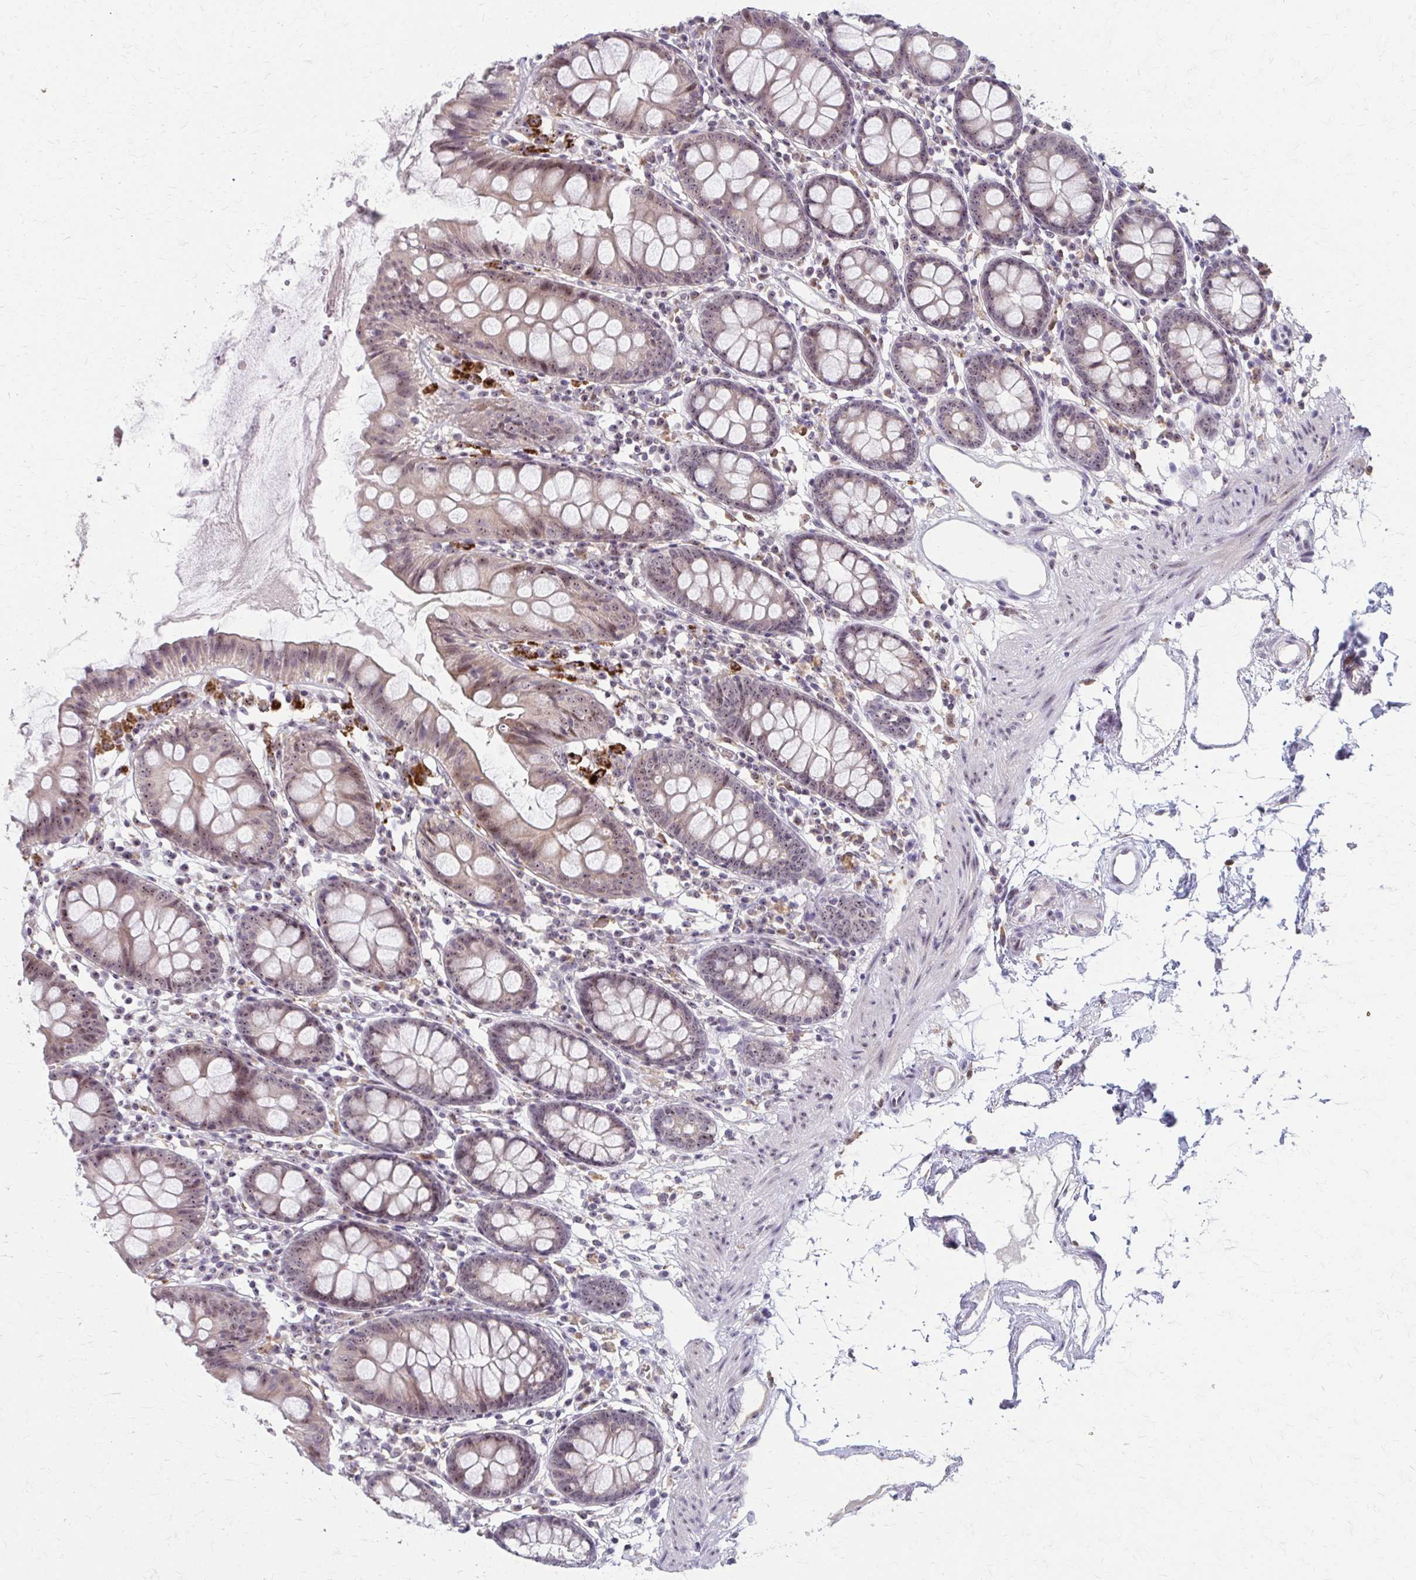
{"staining": {"intensity": "negative", "quantity": "none", "location": "none"}, "tissue": "colon", "cell_type": "Endothelial cells", "image_type": "normal", "snomed": [{"axis": "morphology", "description": "Normal tissue, NOS"}, {"axis": "topography", "description": "Colon"}], "caption": "This histopathology image is of benign colon stained with immunohistochemistry (IHC) to label a protein in brown with the nuclei are counter-stained blue. There is no positivity in endothelial cells. The staining is performed using DAB brown chromogen with nuclei counter-stained in using hematoxylin.", "gene": "NUDT16", "patient": {"sex": "female", "age": 84}}